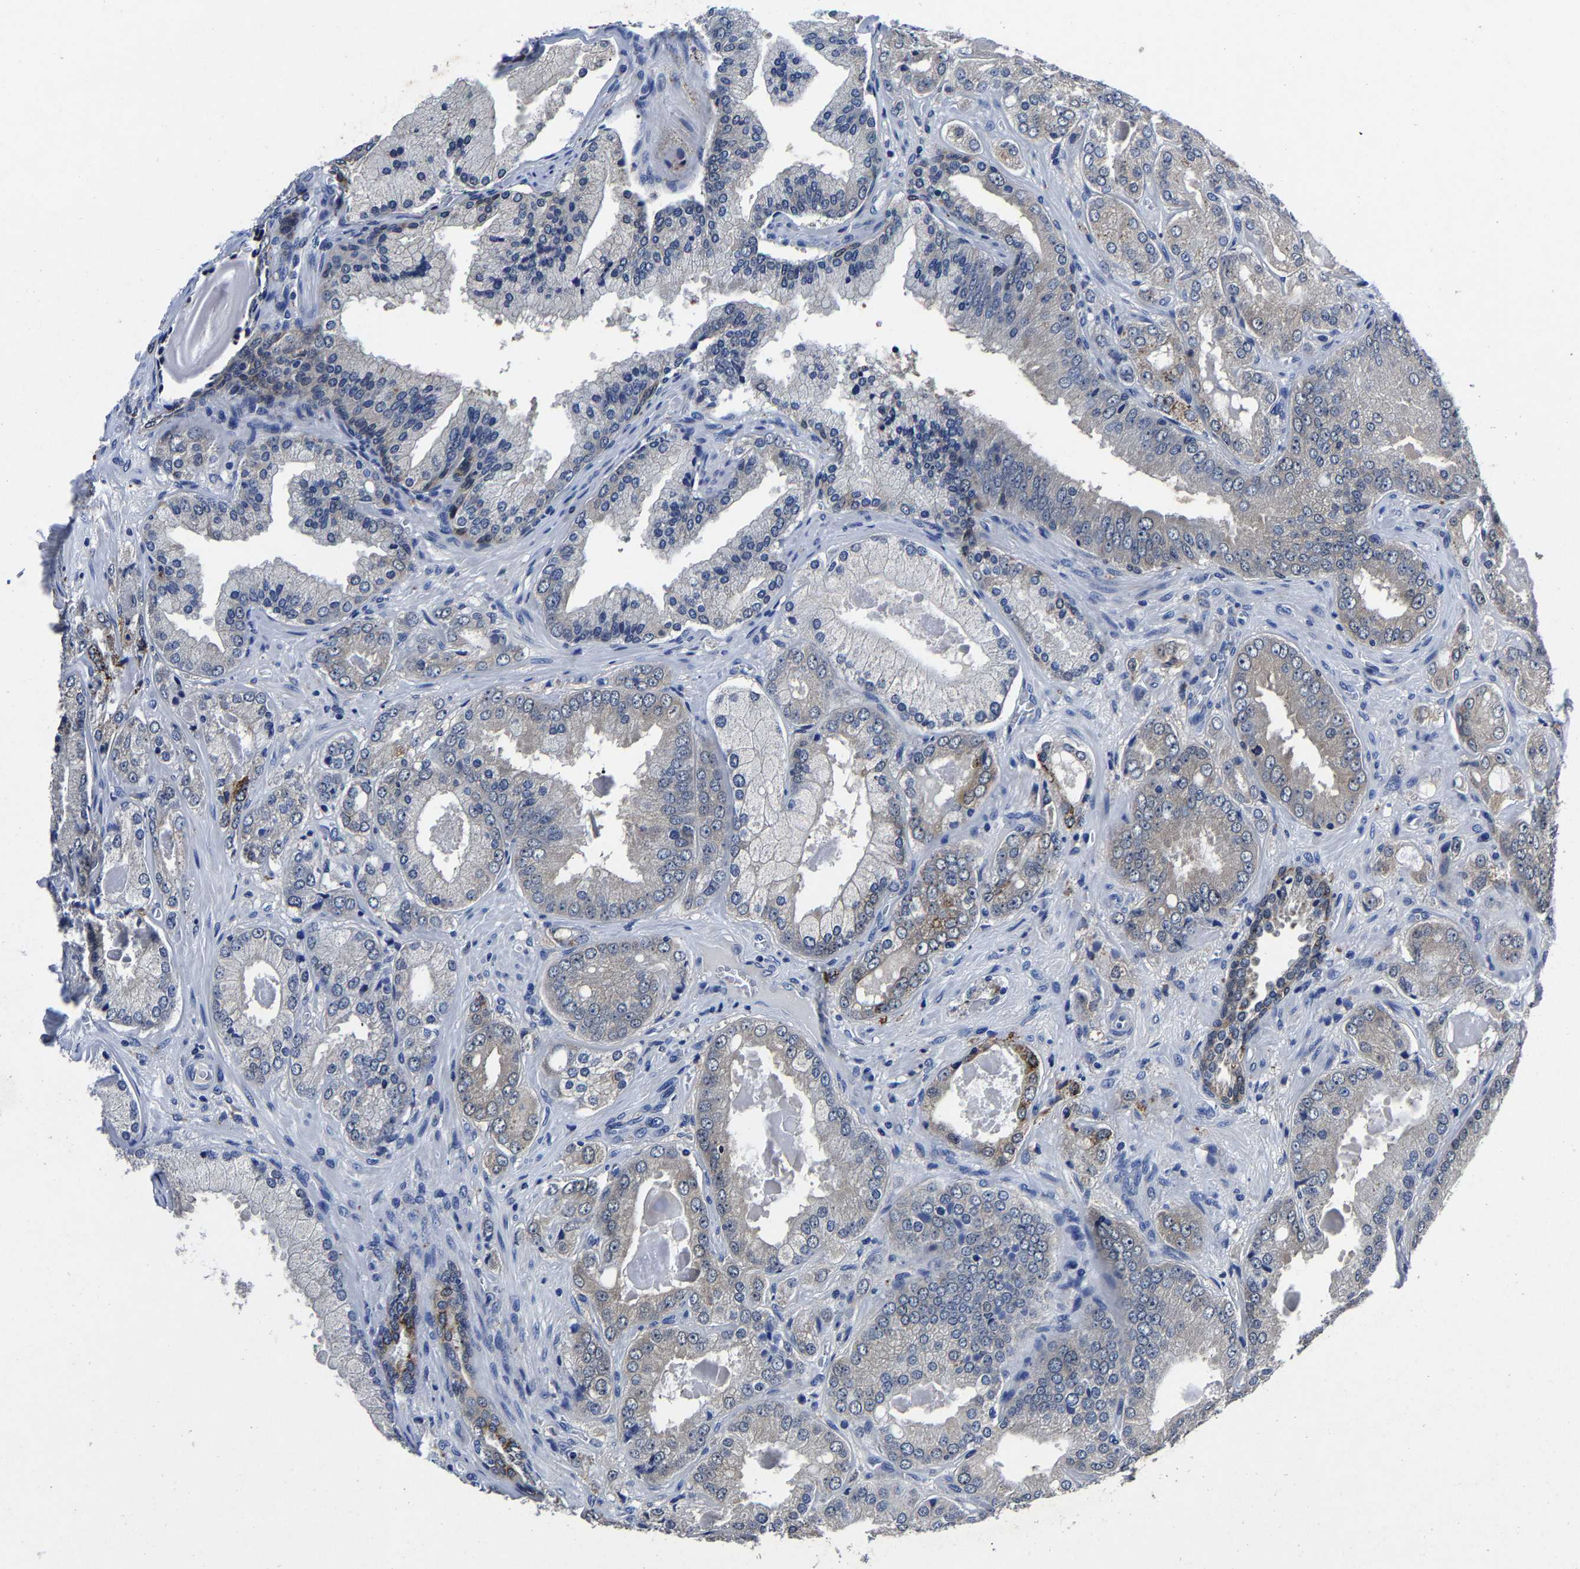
{"staining": {"intensity": "negative", "quantity": "none", "location": "none"}, "tissue": "prostate cancer", "cell_type": "Tumor cells", "image_type": "cancer", "snomed": [{"axis": "morphology", "description": "Adenocarcinoma, Low grade"}, {"axis": "topography", "description": "Prostate"}], "caption": "Tumor cells are negative for brown protein staining in prostate cancer (low-grade adenocarcinoma).", "gene": "PSPH", "patient": {"sex": "male", "age": 65}}